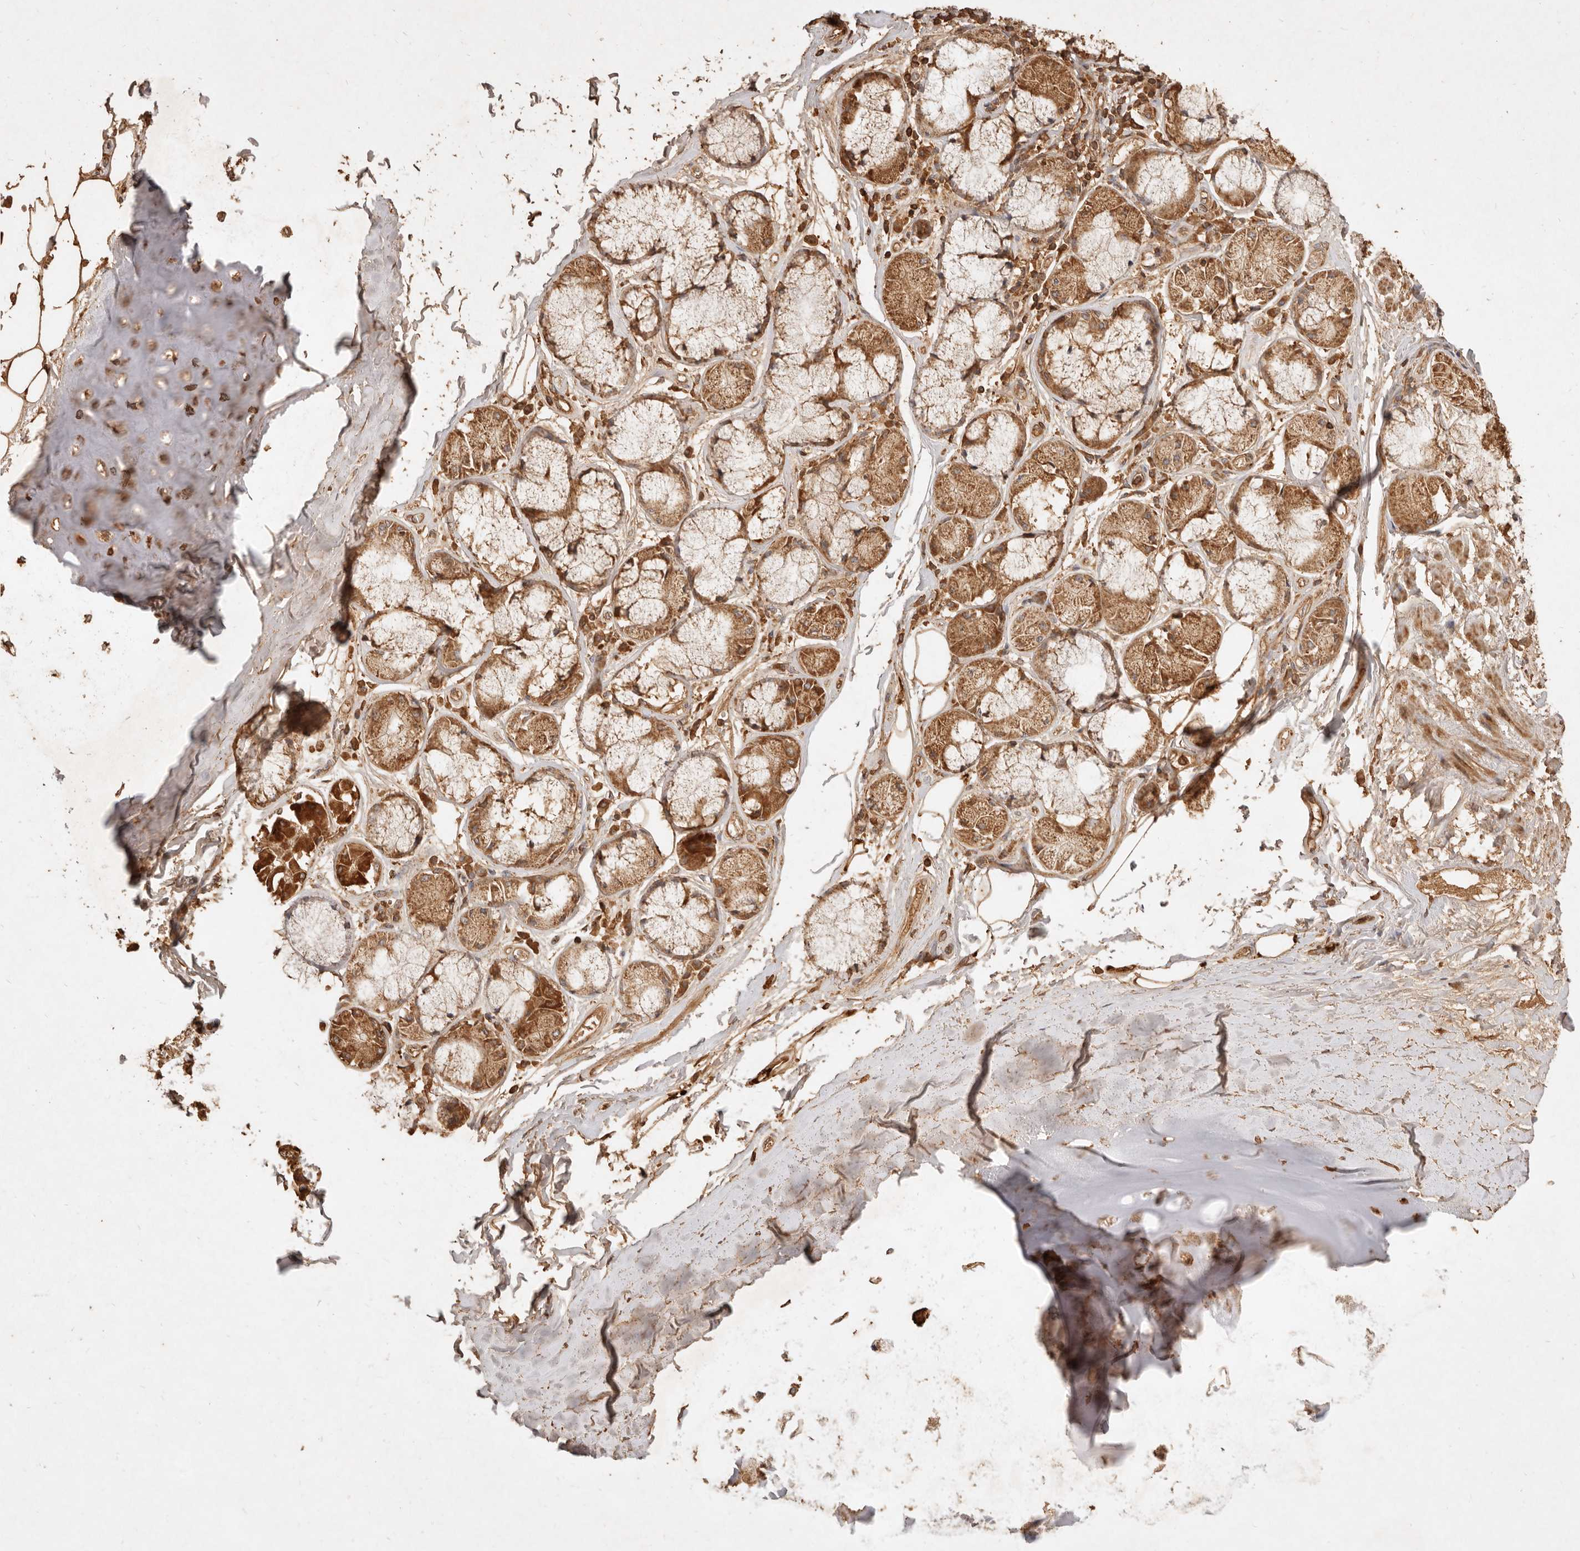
{"staining": {"intensity": "moderate", "quantity": ">75%", "location": "cytoplasmic/membranous"}, "tissue": "adipose tissue", "cell_type": "Adipocytes", "image_type": "normal", "snomed": [{"axis": "morphology", "description": "Normal tissue, NOS"}, {"axis": "topography", "description": "Bronchus"}], "caption": "Protein analysis of benign adipose tissue exhibits moderate cytoplasmic/membranous expression in about >75% of adipocytes.", "gene": "FAM180B", "patient": {"sex": "male", "age": 66}}